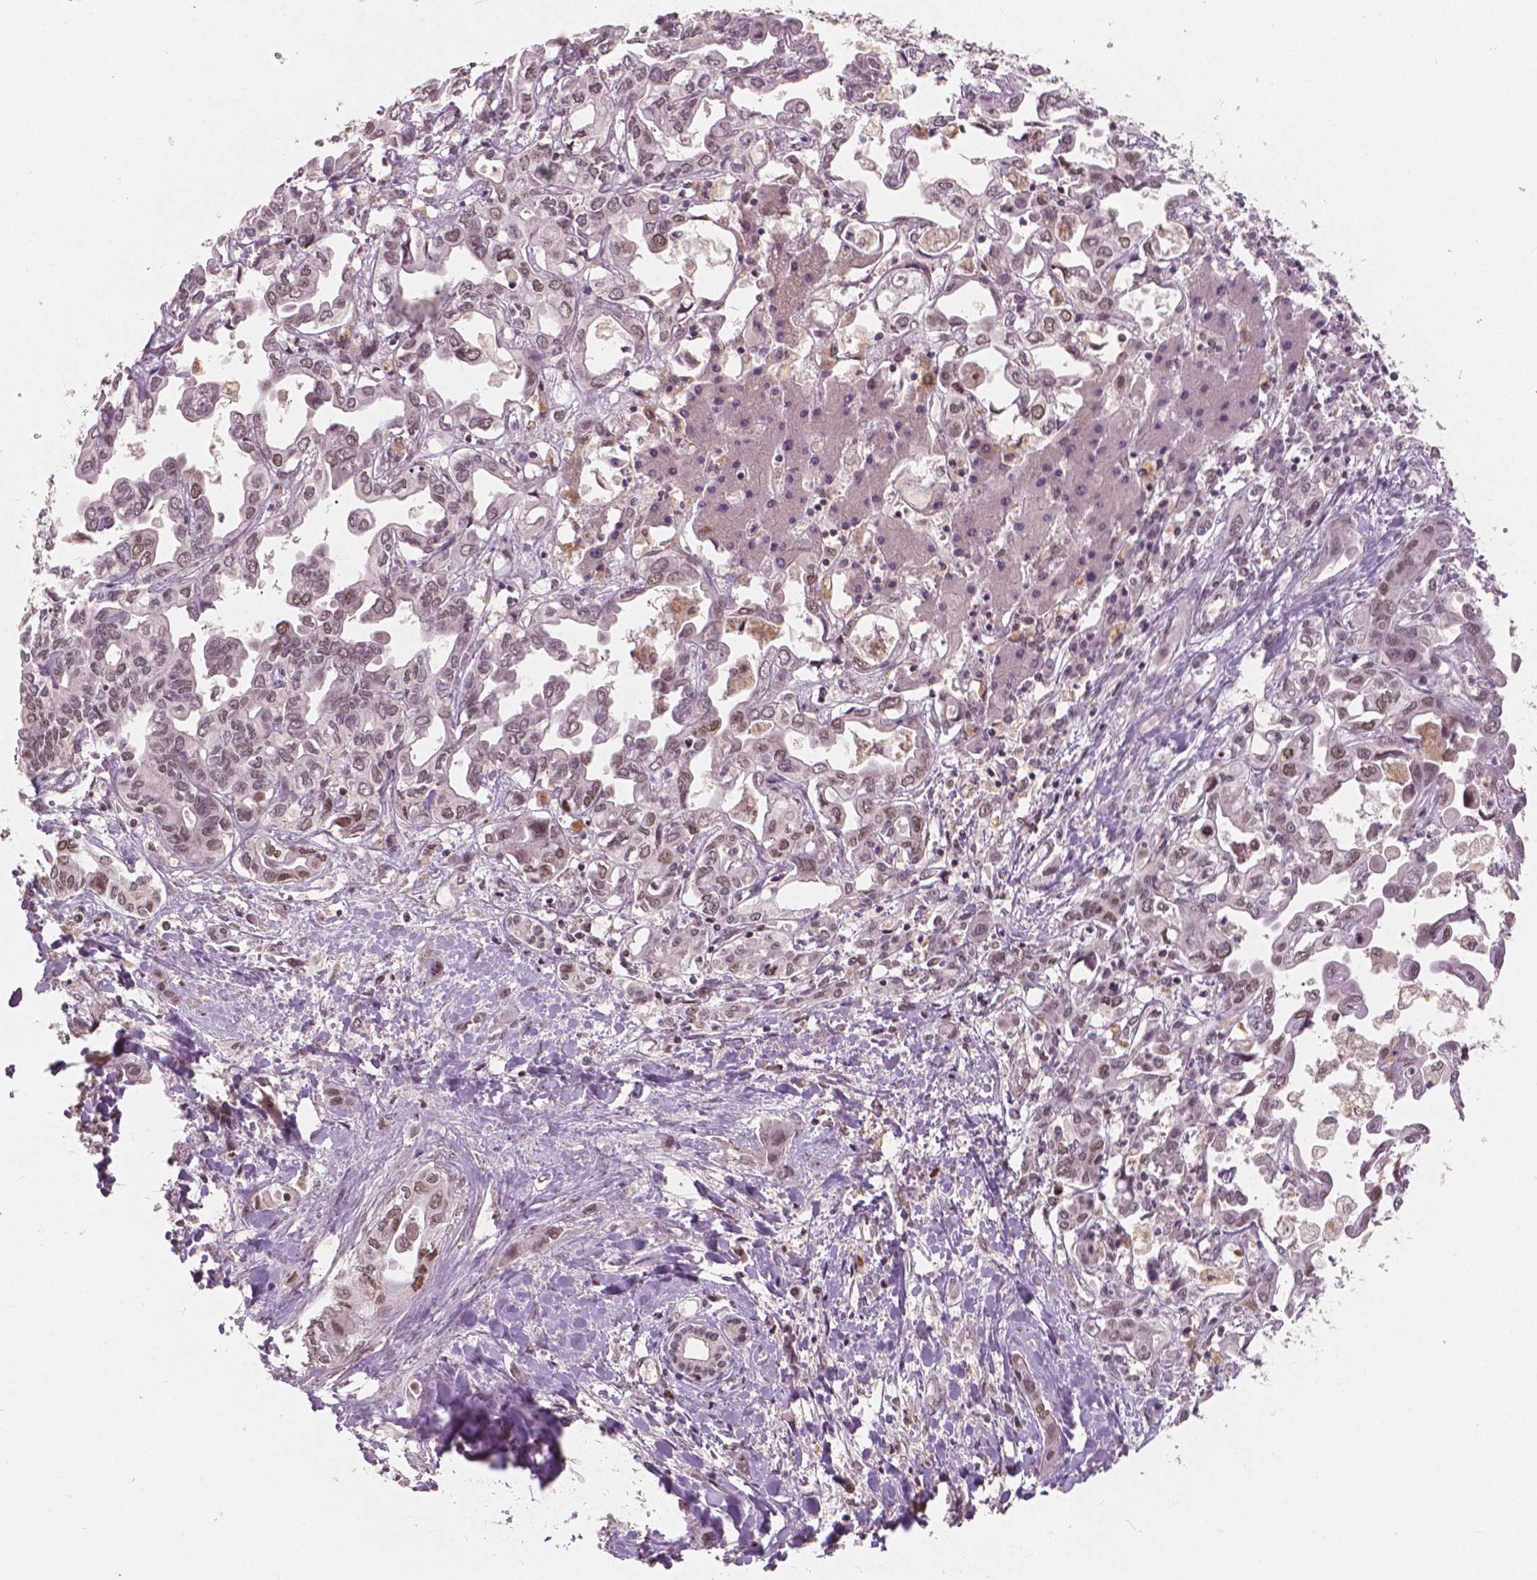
{"staining": {"intensity": "weak", "quantity": "25%-75%", "location": "nuclear"}, "tissue": "liver cancer", "cell_type": "Tumor cells", "image_type": "cancer", "snomed": [{"axis": "morphology", "description": "Cholangiocarcinoma"}, {"axis": "topography", "description": "Liver"}], "caption": "IHC of liver cholangiocarcinoma demonstrates low levels of weak nuclear expression in about 25%-75% of tumor cells.", "gene": "NSD2", "patient": {"sex": "female", "age": 64}}